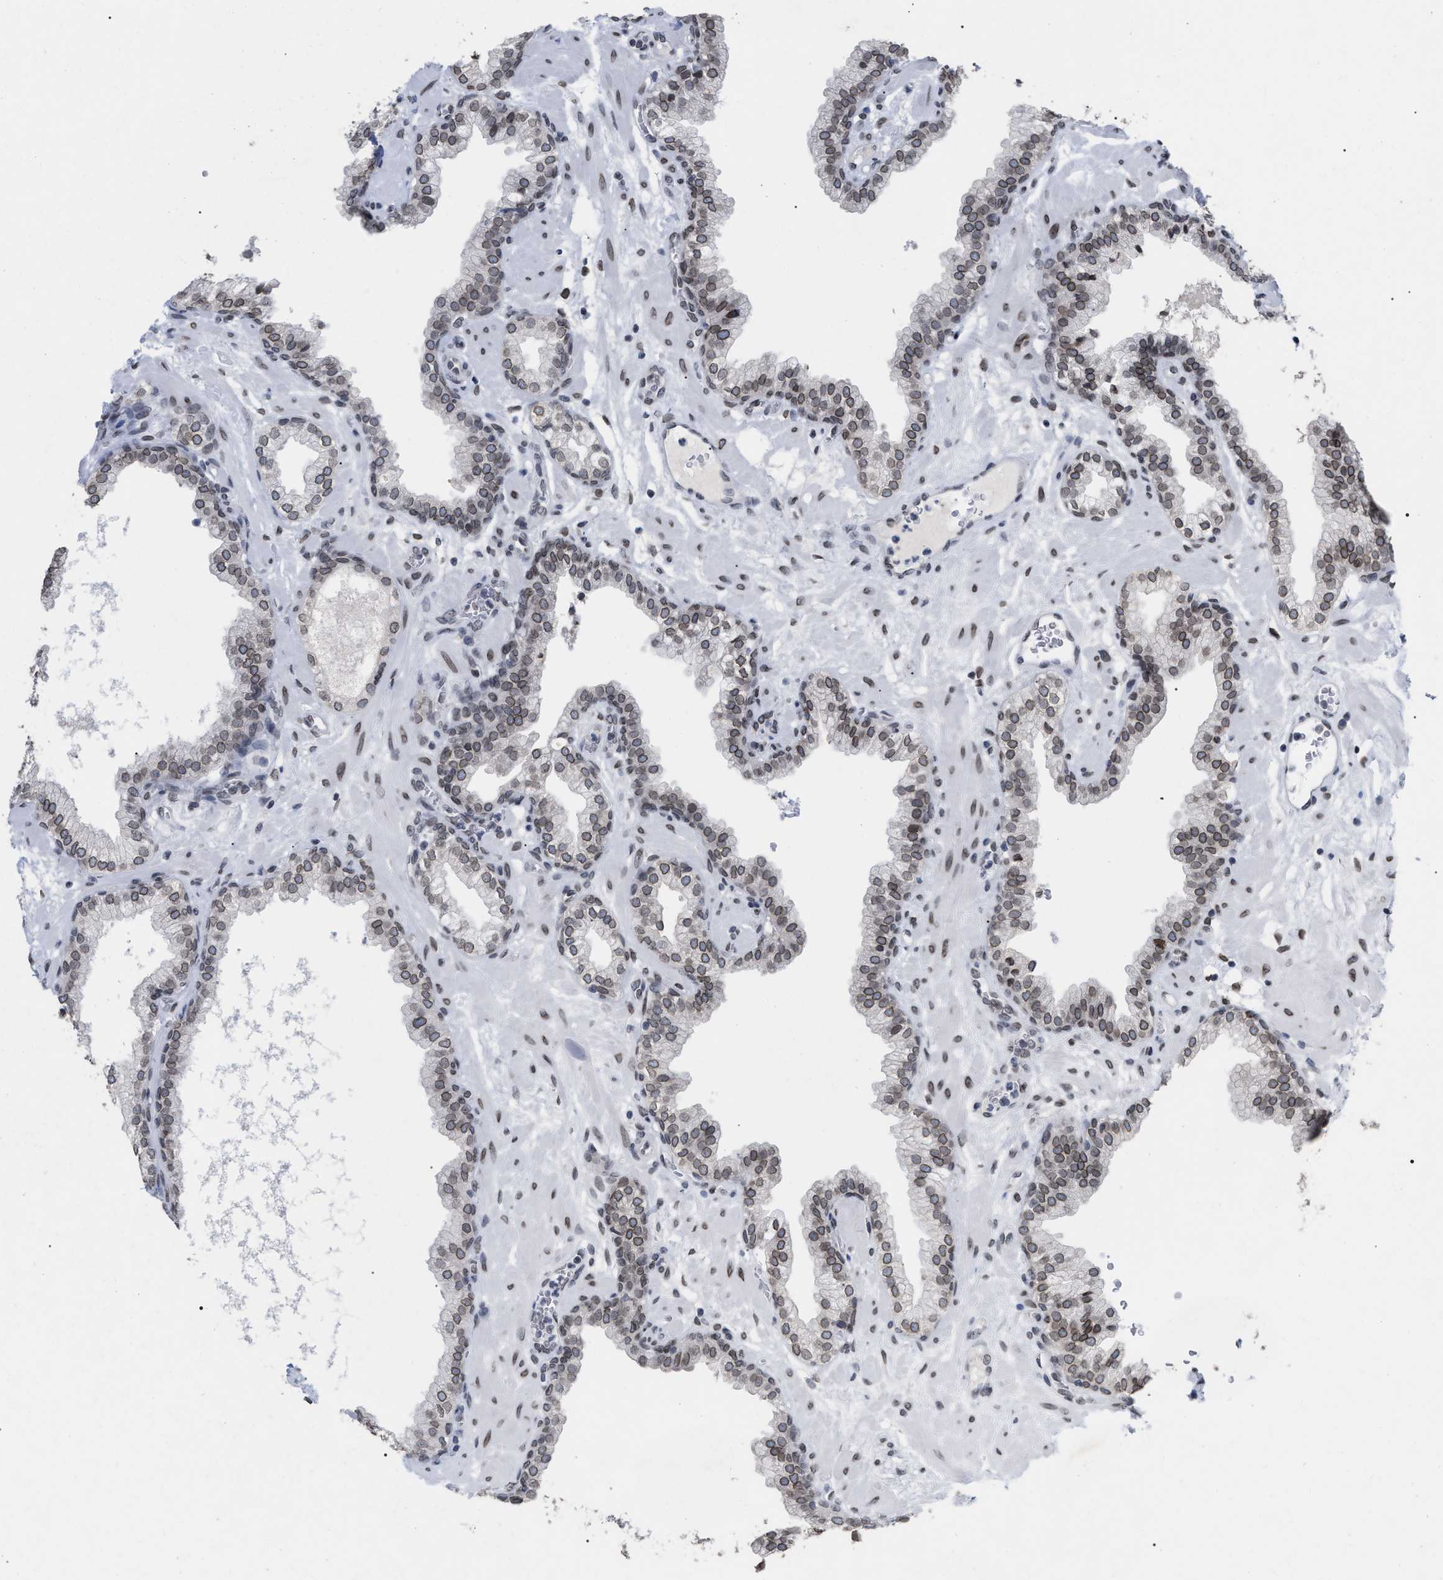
{"staining": {"intensity": "moderate", "quantity": "25%-75%", "location": "cytoplasmic/membranous,nuclear"}, "tissue": "prostate", "cell_type": "Glandular cells", "image_type": "normal", "snomed": [{"axis": "morphology", "description": "Normal tissue, NOS"}, {"axis": "morphology", "description": "Urothelial carcinoma, Low grade"}, {"axis": "topography", "description": "Urinary bladder"}, {"axis": "topography", "description": "Prostate"}], "caption": "A medium amount of moderate cytoplasmic/membranous,nuclear staining is seen in approximately 25%-75% of glandular cells in benign prostate.", "gene": "TPR", "patient": {"sex": "male", "age": 60}}